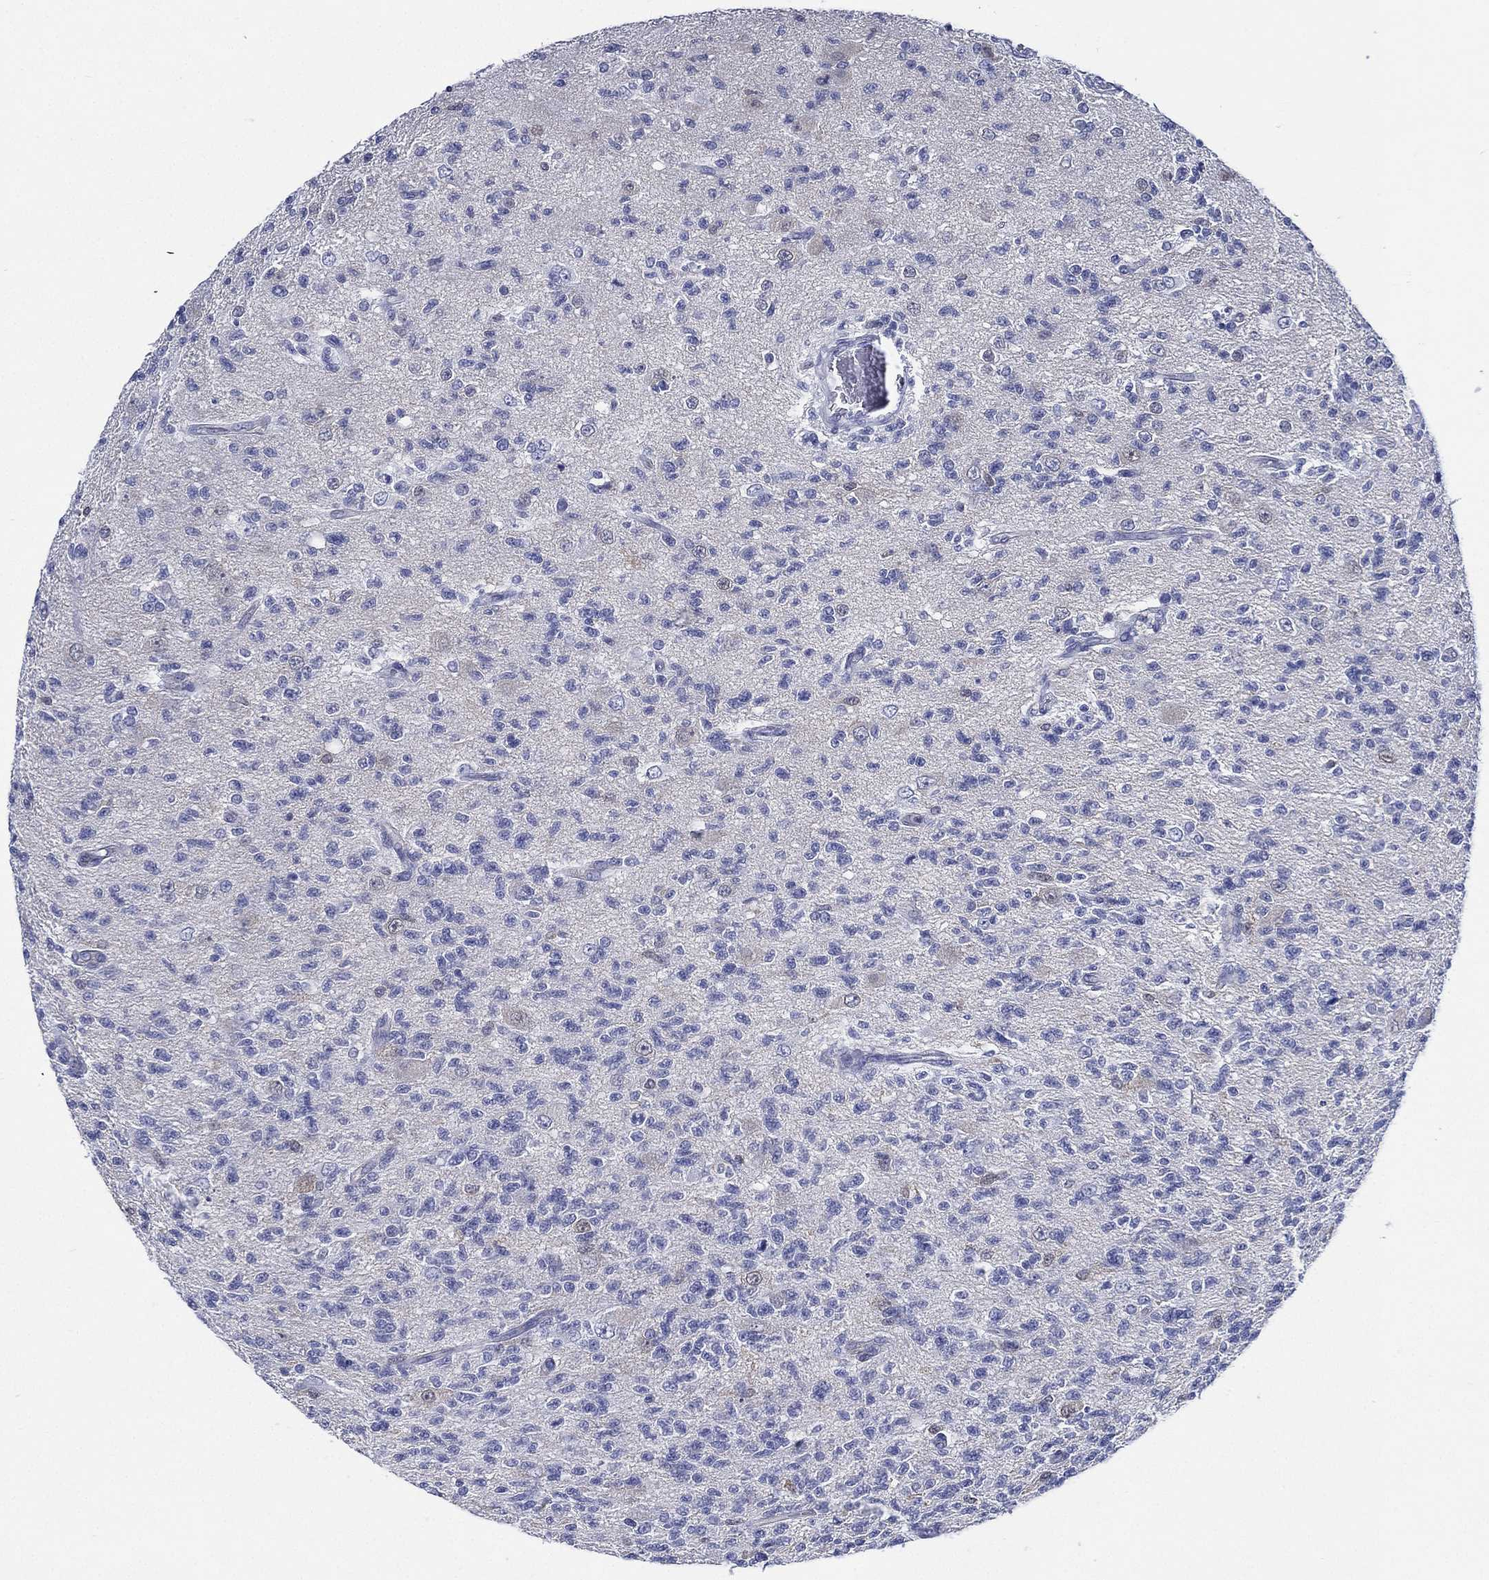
{"staining": {"intensity": "negative", "quantity": "none", "location": "none"}, "tissue": "glioma", "cell_type": "Tumor cells", "image_type": "cancer", "snomed": [{"axis": "morphology", "description": "Glioma, malignant, High grade"}, {"axis": "topography", "description": "Brain"}], "caption": "Tumor cells show no significant protein positivity in glioma.", "gene": "NEDD9", "patient": {"sex": "male", "age": 56}}